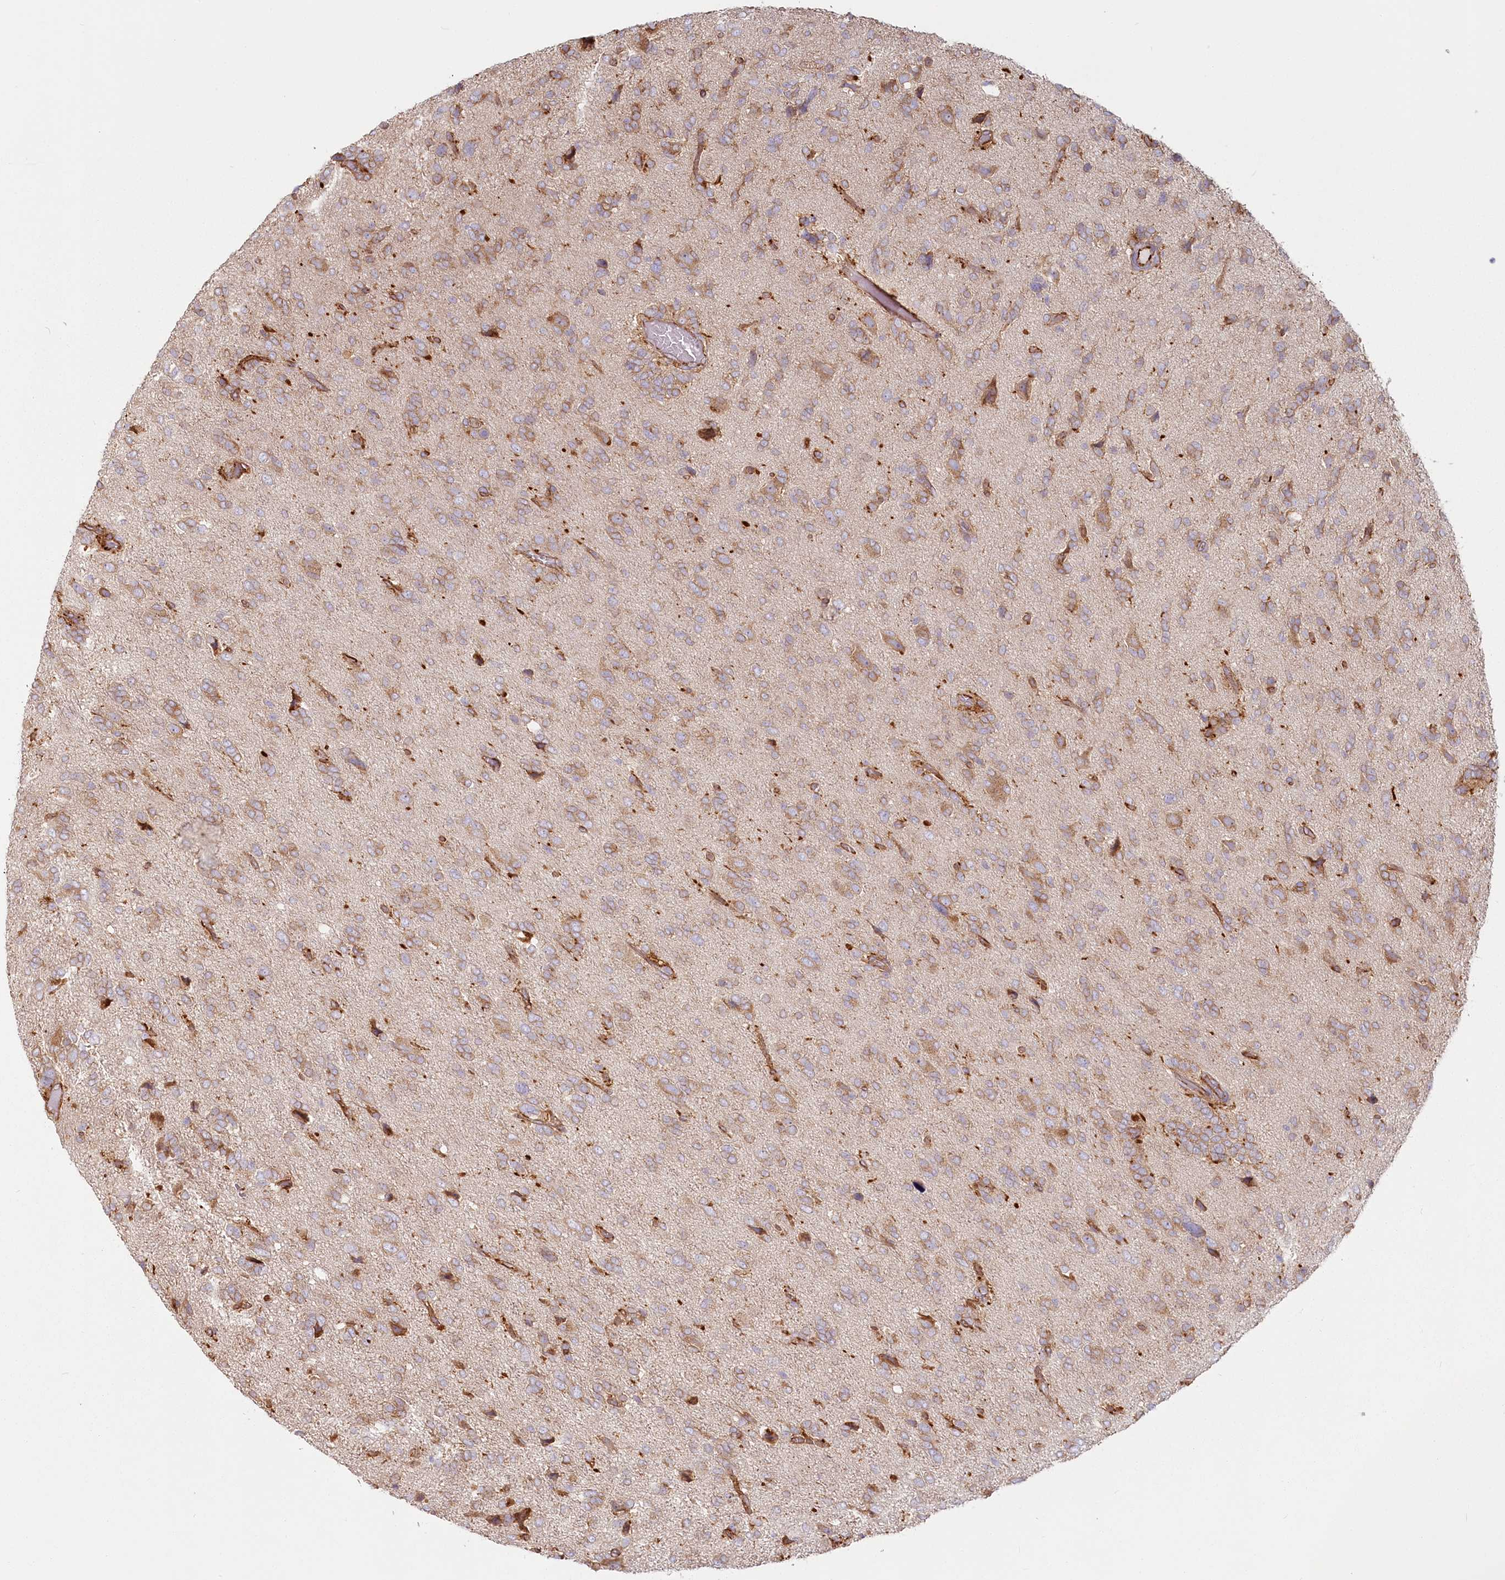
{"staining": {"intensity": "moderate", "quantity": ">75%", "location": "cytoplasmic/membranous"}, "tissue": "glioma", "cell_type": "Tumor cells", "image_type": "cancer", "snomed": [{"axis": "morphology", "description": "Glioma, malignant, High grade"}, {"axis": "topography", "description": "Brain"}], "caption": "This is an image of immunohistochemistry (IHC) staining of high-grade glioma (malignant), which shows moderate positivity in the cytoplasmic/membranous of tumor cells.", "gene": "HARS2", "patient": {"sex": "female", "age": 59}}